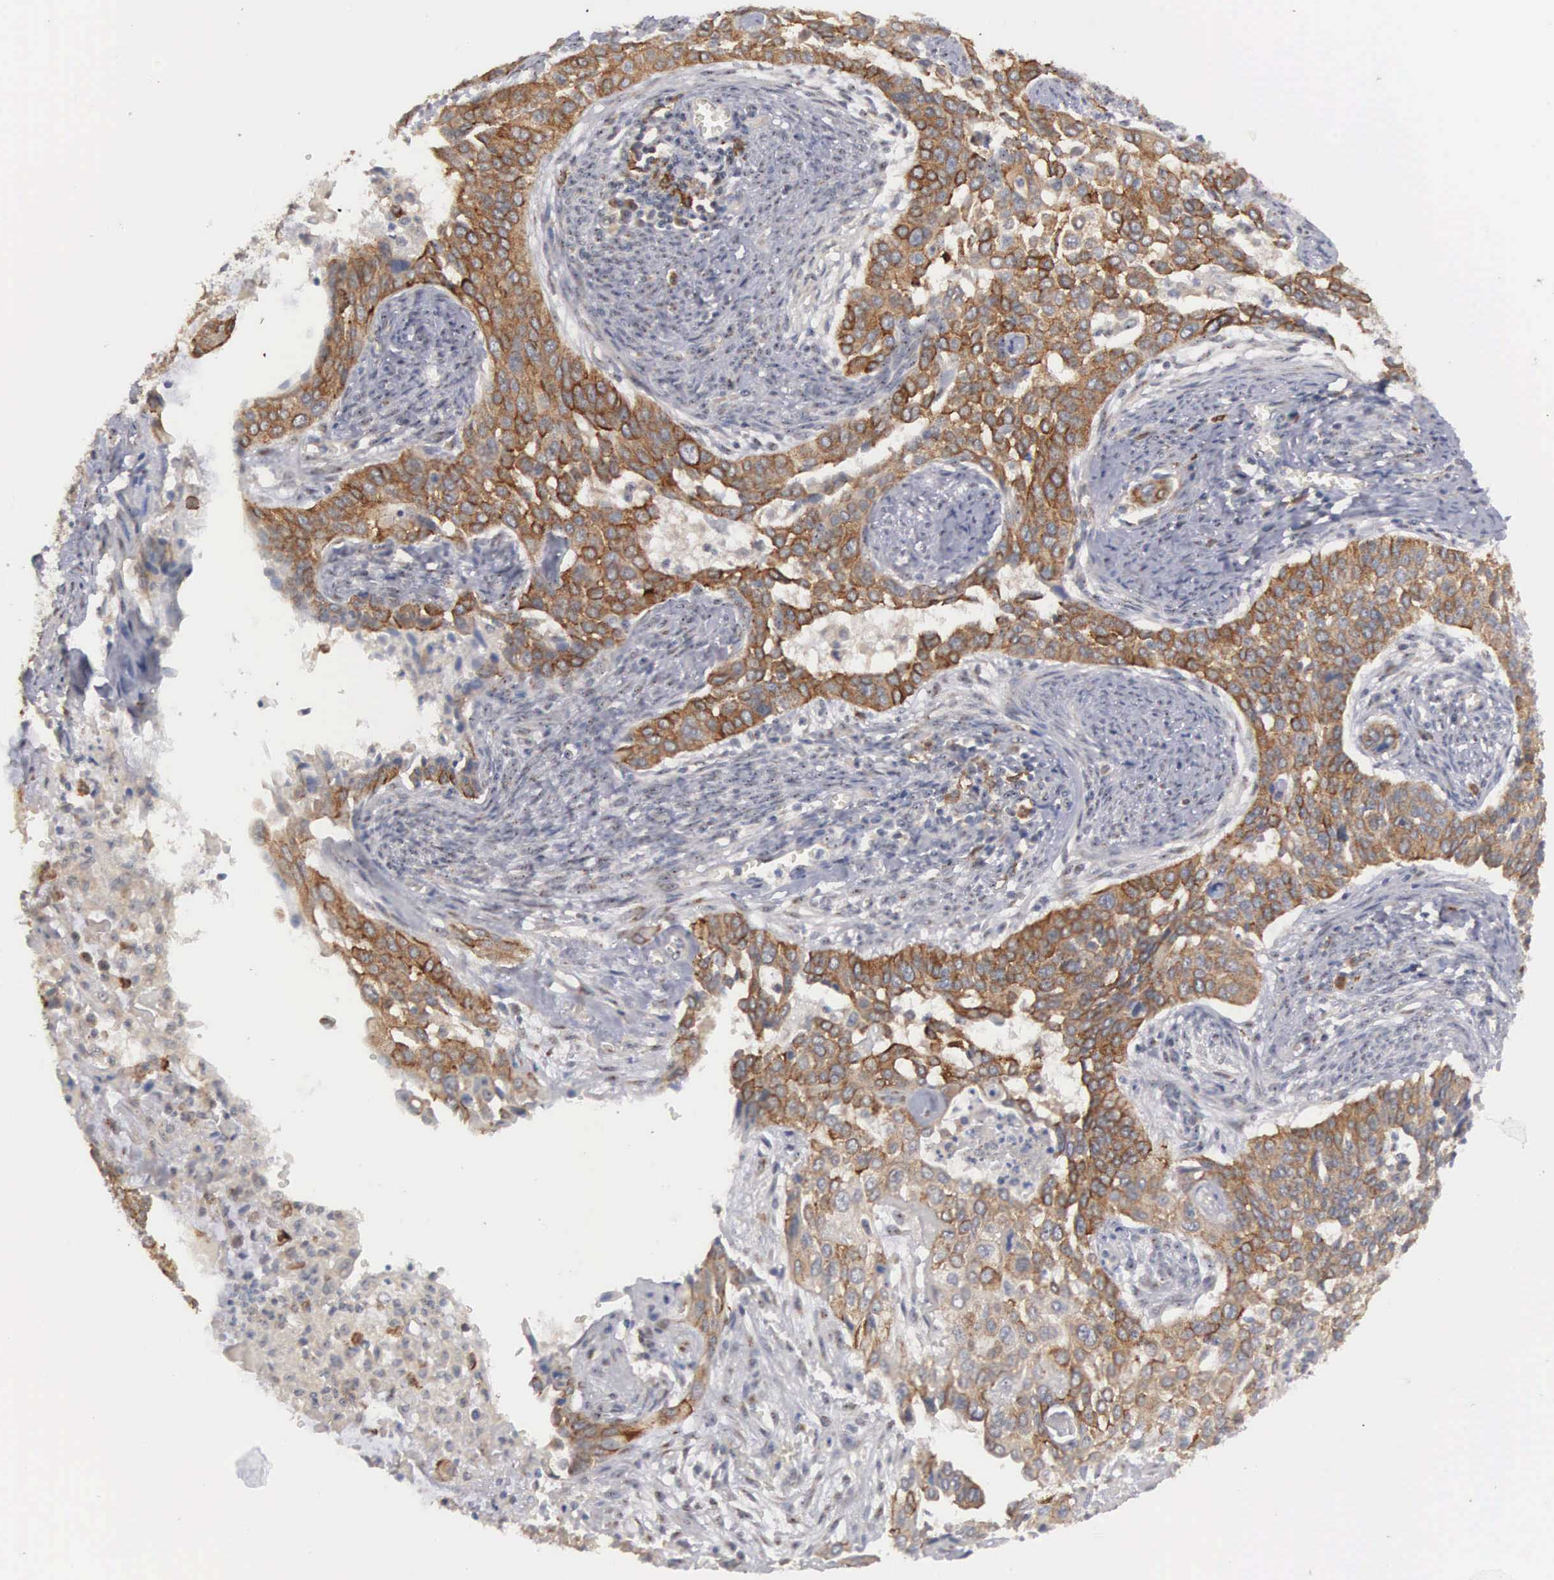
{"staining": {"intensity": "strong", "quantity": ">75%", "location": "cytoplasmic/membranous"}, "tissue": "cervical cancer", "cell_type": "Tumor cells", "image_type": "cancer", "snomed": [{"axis": "morphology", "description": "Squamous cell carcinoma, NOS"}, {"axis": "topography", "description": "Cervix"}], "caption": "The image demonstrates immunohistochemical staining of cervical cancer. There is strong cytoplasmic/membranous expression is present in approximately >75% of tumor cells. Nuclei are stained in blue.", "gene": "AMN", "patient": {"sex": "female", "age": 34}}